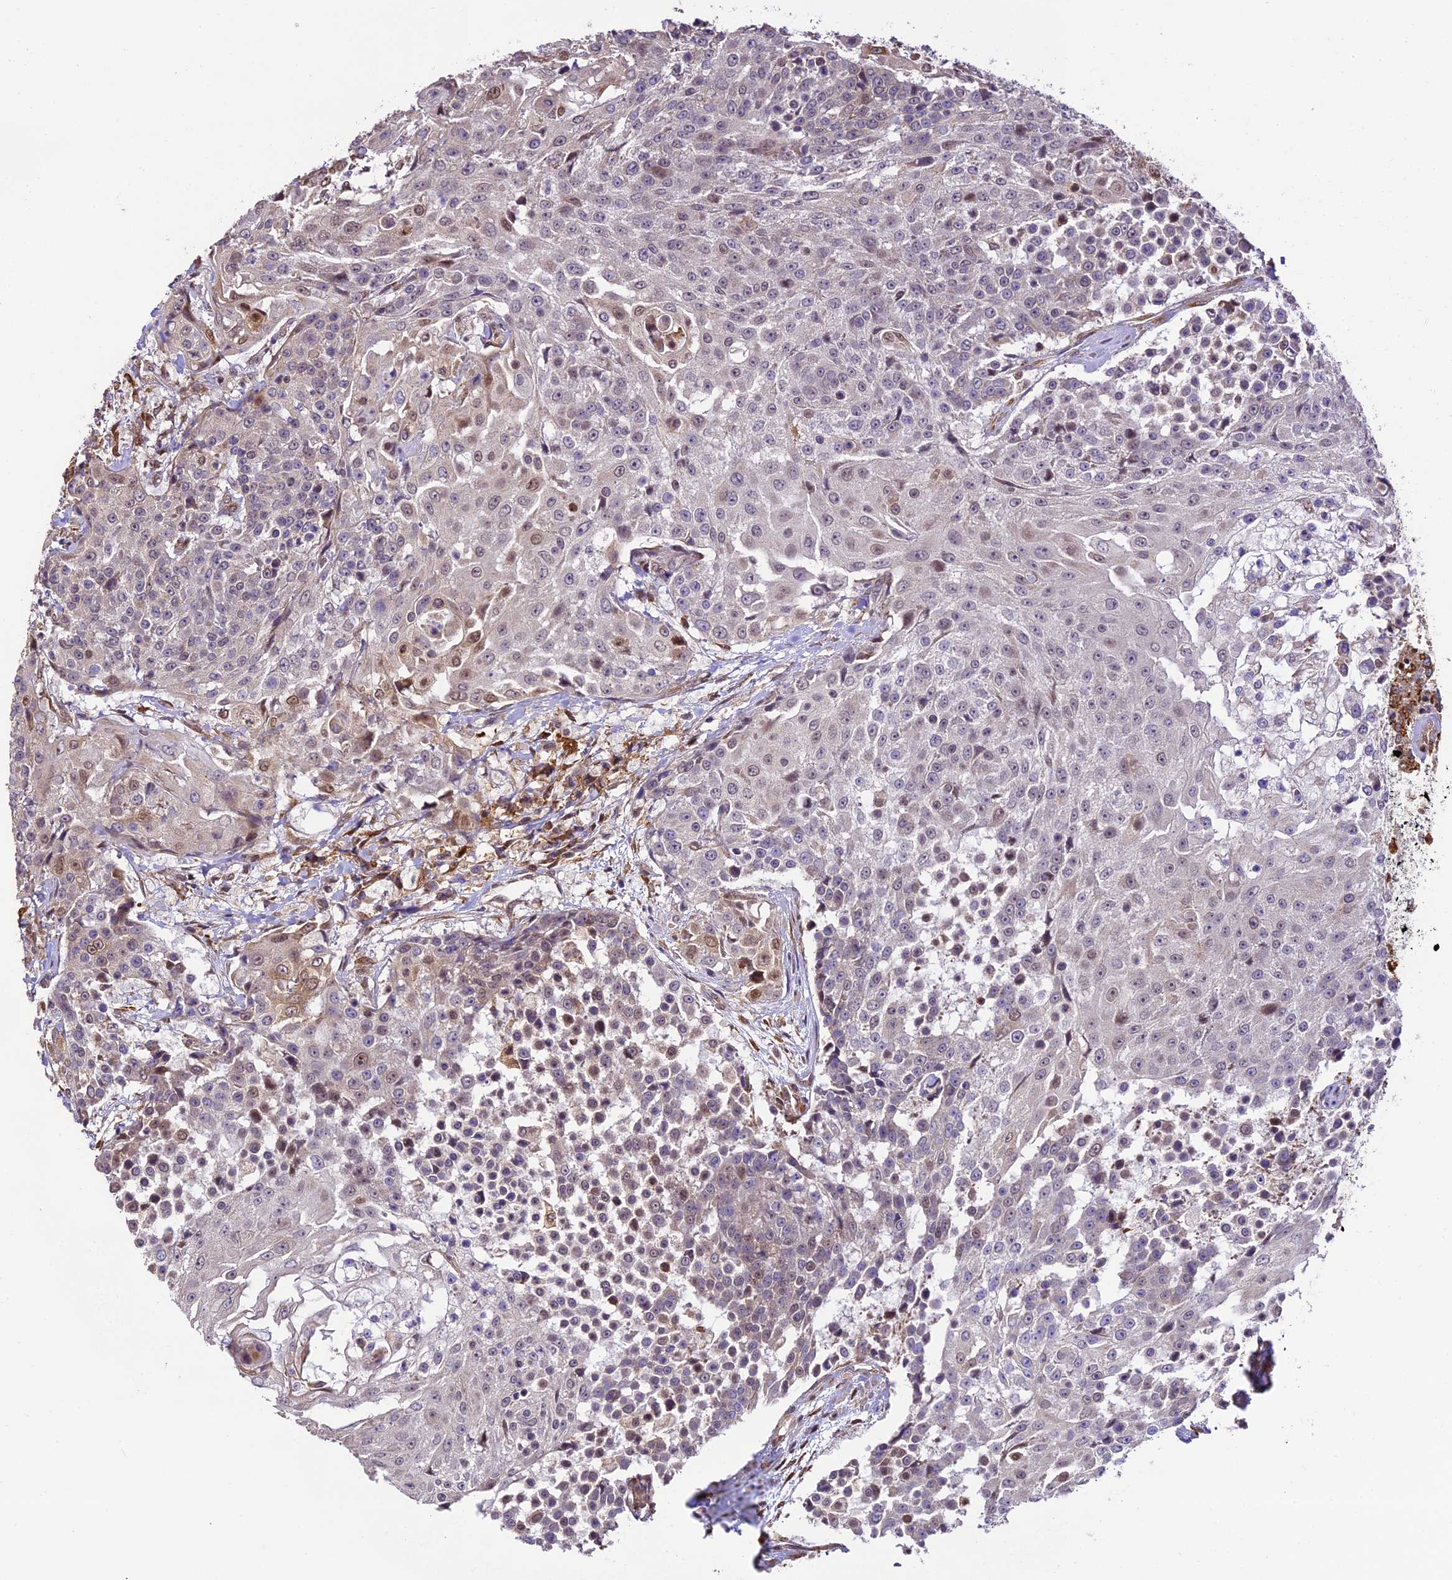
{"staining": {"intensity": "moderate", "quantity": "<25%", "location": "nuclear"}, "tissue": "urothelial cancer", "cell_type": "Tumor cells", "image_type": "cancer", "snomed": [{"axis": "morphology", "description": "Urothelial carcinoma, High grade"}, {"axis": "topography", "description": "Urinary bladder"}], "caption": "Protein staining exhibits moderate nuclear staining in approximately <25% of tumor cells in urothelial cancer.", "gene": "TRIM22", "patient": {"sex": "female", "age": 63}}